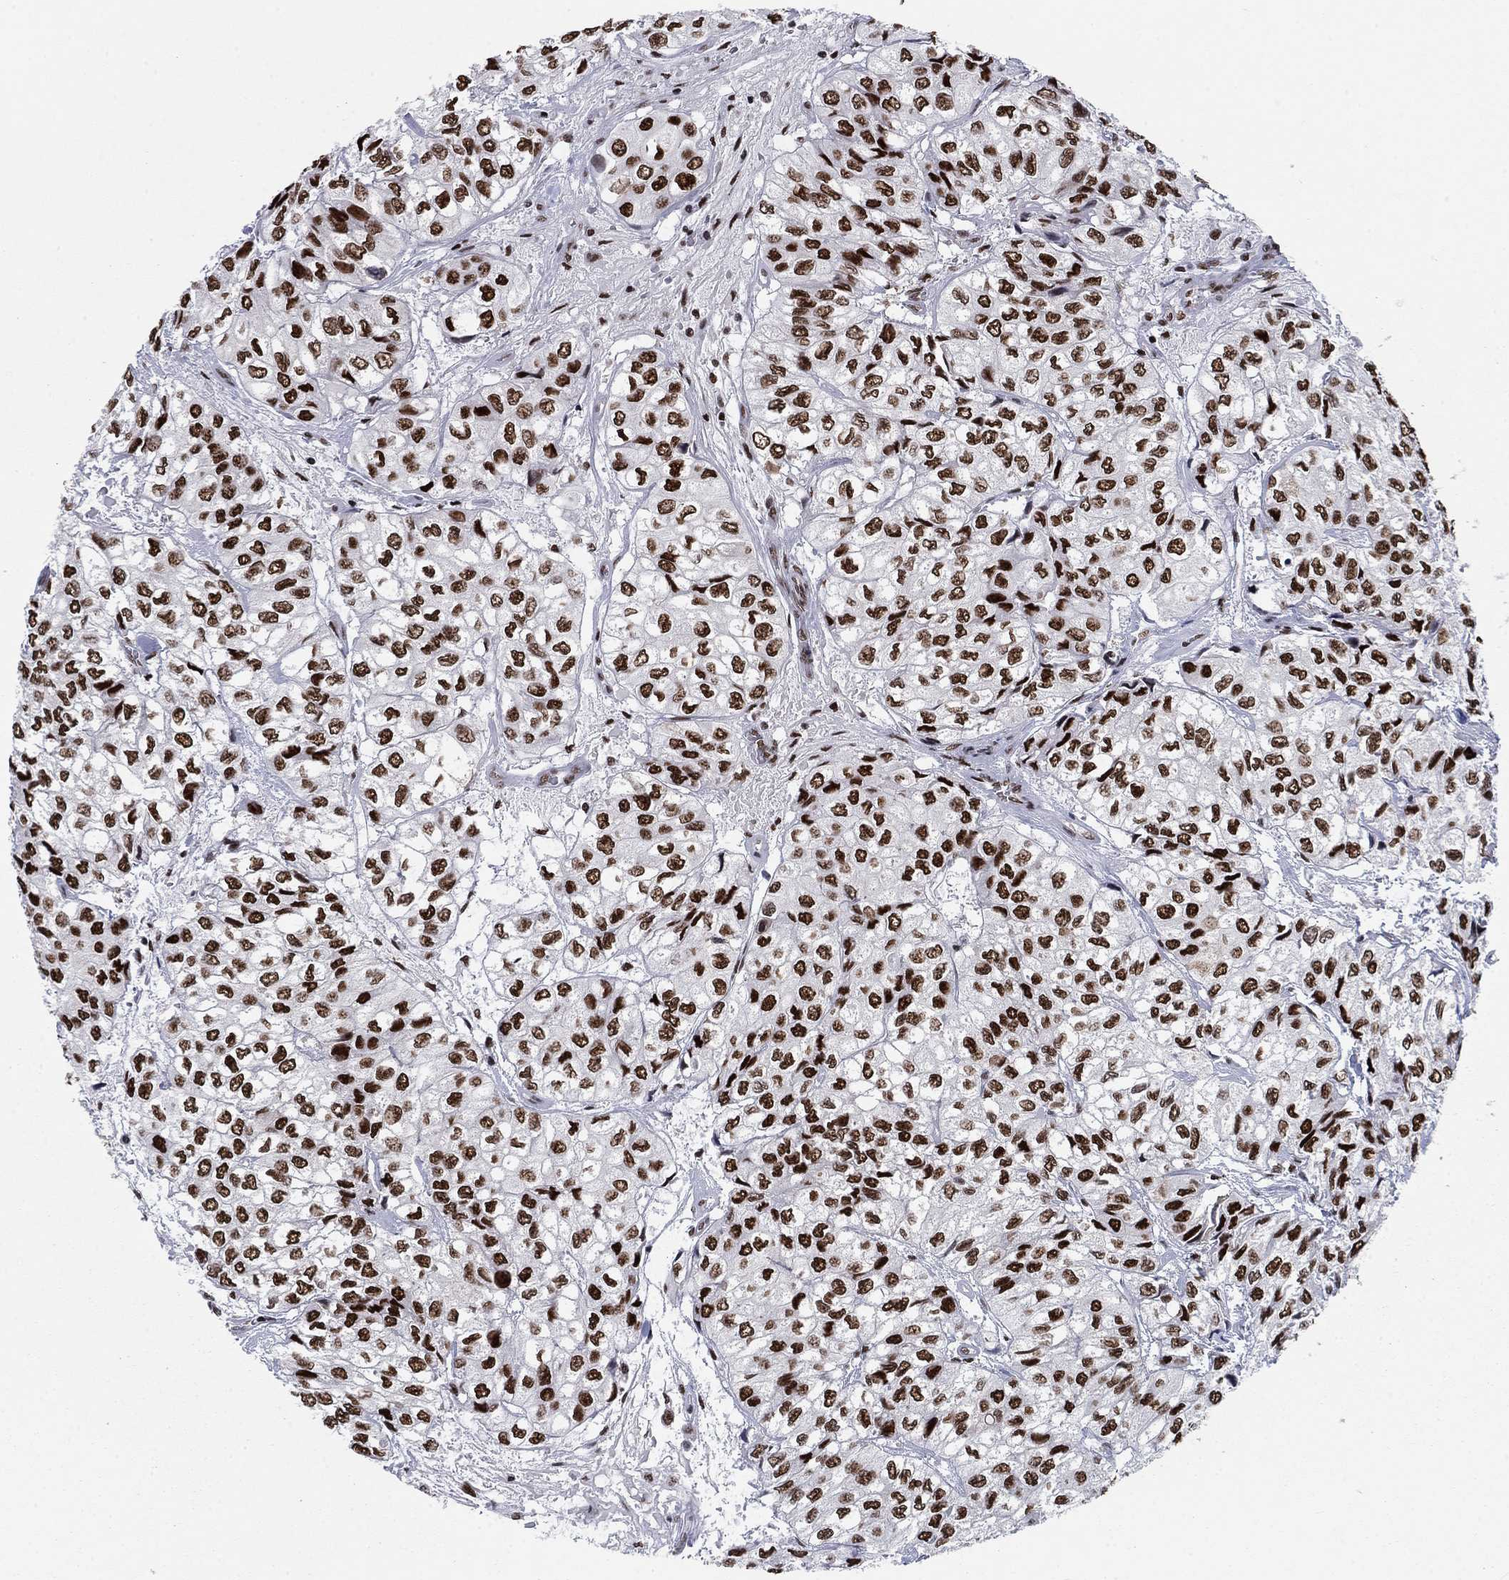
{"staining": {"intensity": "strong", "quantity": ">75%", "location": "nuclear"}, "tissue": "urothelial cancer", "cell_type": "Tumor cells", "image_type": "cancer", "snomed": [{"axis": "morphology", "description": "Urothelial carcinoma, High grade"}, {"axis": "topography", "description": "Urinary bladder"}], "caption": "Urothelial cancer stained for a protein (brown) reveals strong nuclear positive staining in about >75% of tumor cells.", "gene": "RPRD1B", "patient": {"sex": "male", "age": 73}}